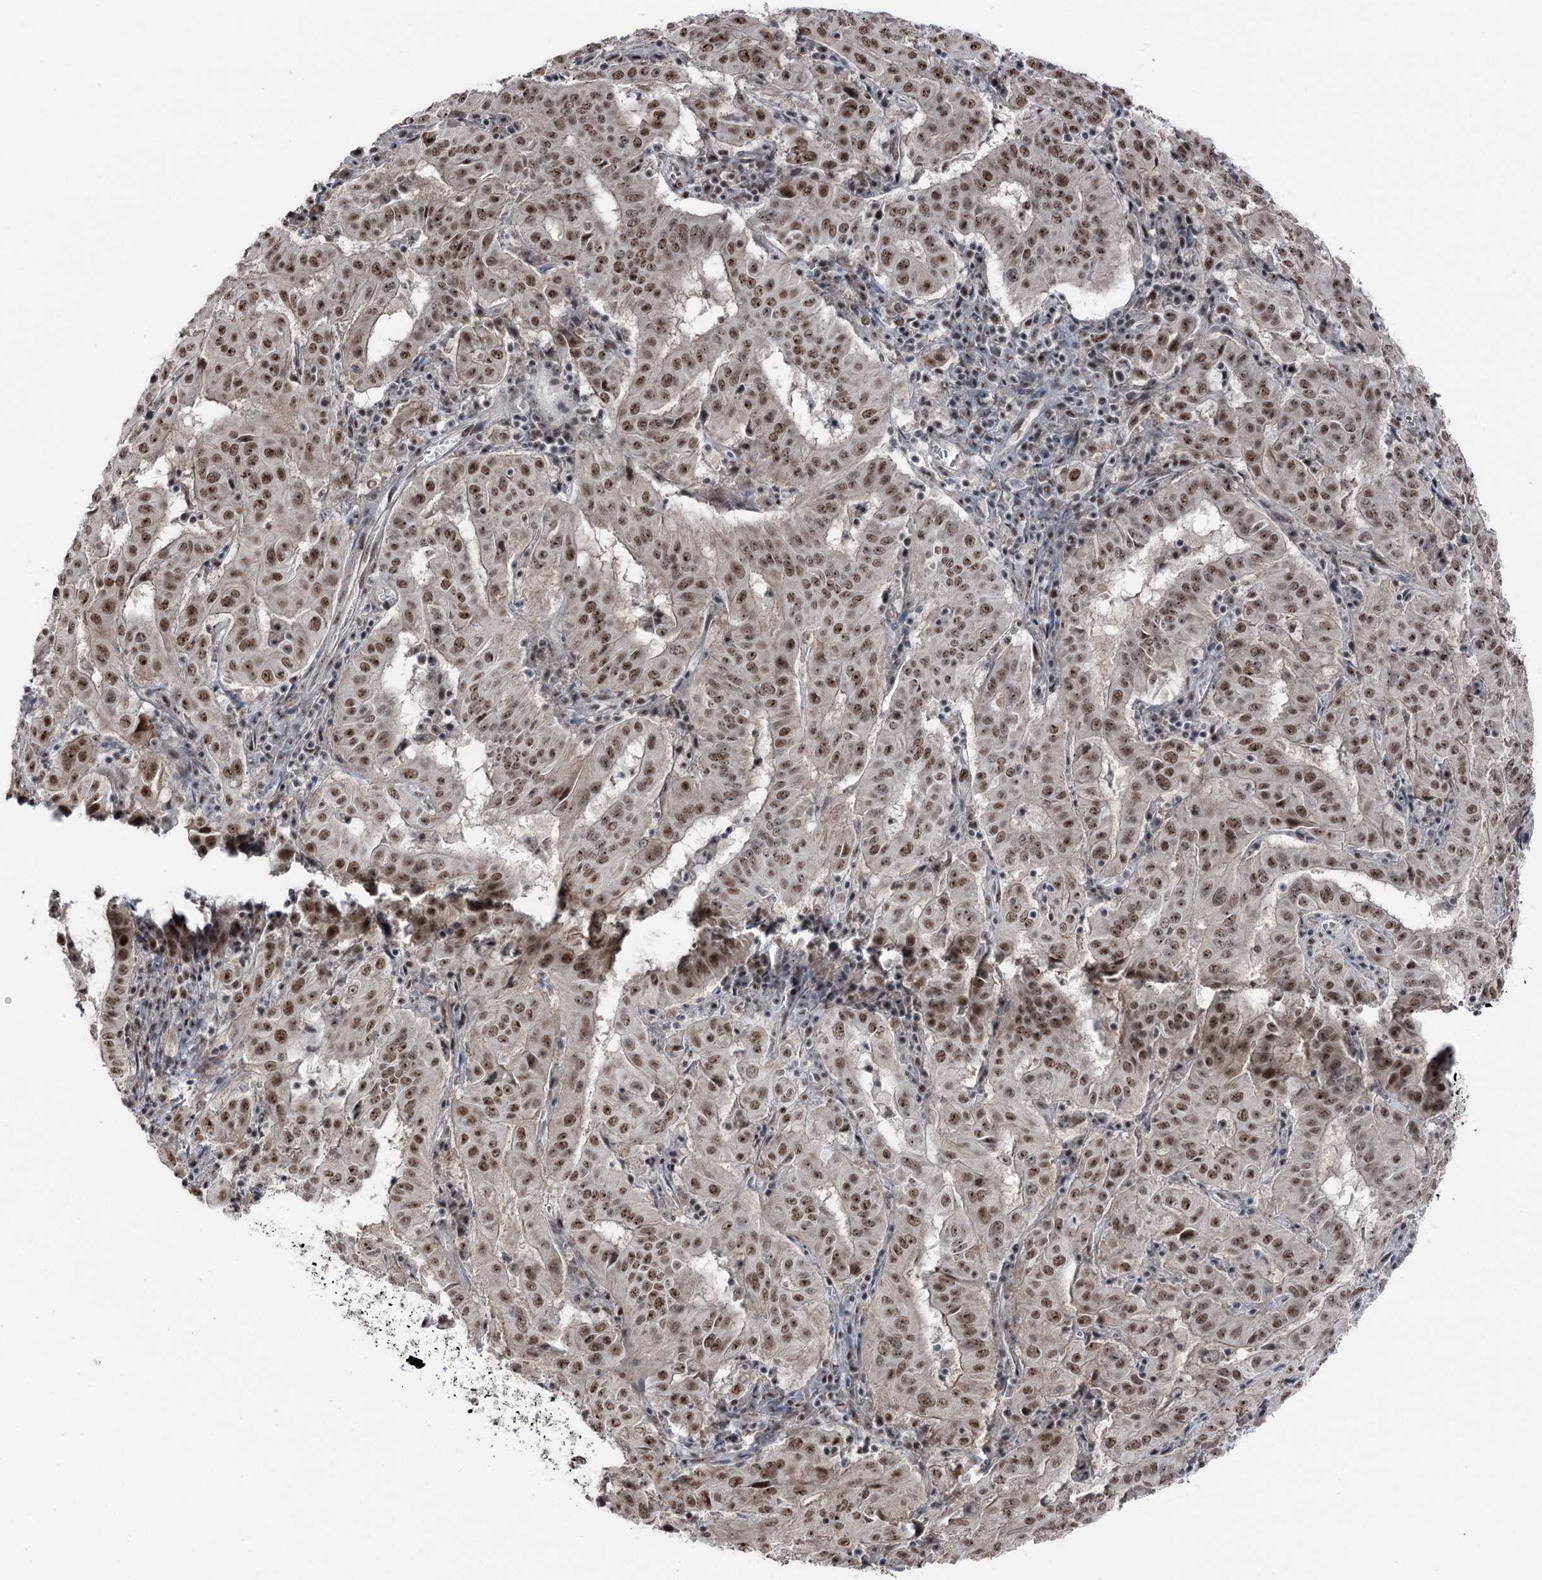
{"staining": {"intensity": "weak", "quantity": ">75%", "location": "nuclear"}, "tissue": "pancreatic cancer", "cell_type": "Tumor cells", "image_type": "cancer", "snomed": [{"axis": "morphology", "description": "Adenocarcinoma, NOS"}, {"axis": "topography", "description": "Pancreas"}], "caption": "Immunohistochemical staining of human pancreatic adenocarcinoma demonstrates weak nuclear protein positivity in approximately >75% of tumor cells.", "gene": "POLR2H", "patient": {"sex": "male", "age": 63}}